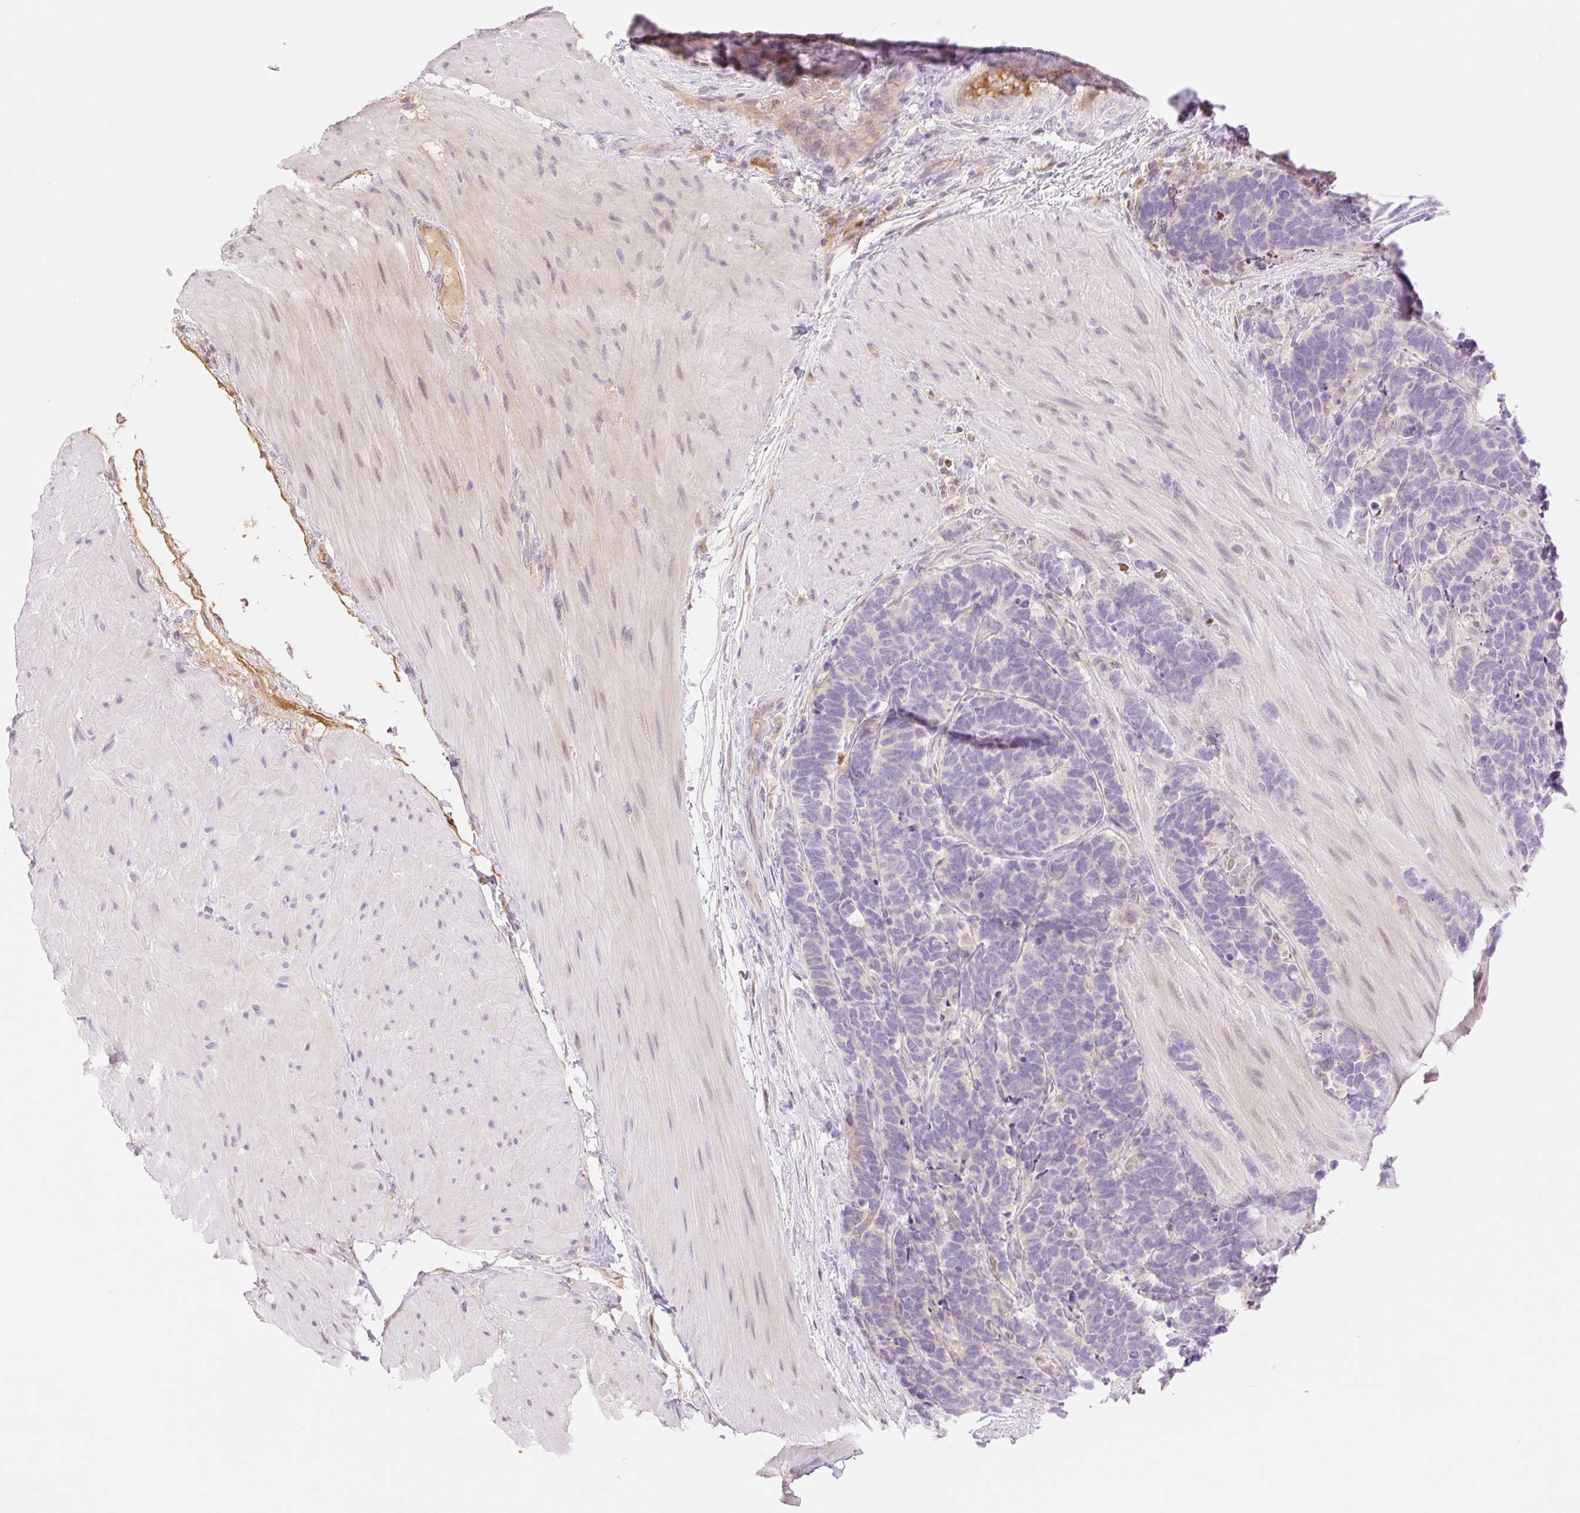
{"staining": {"intensity": "negative", "quantity": "none", "location": "none"}, "tissue": "carcinoid", "cell_type": "Tumor cells", "image_type": "cancer", "snomed": [{"axis": "morphology", "description": "Carcinoma, NOS"}, {"axis": "morphology", "description": "Carcinoid, malignant, NOS"}, {"axis": "topography", "description": "Urinary bladder"}], "caption": "Immunohistochemistry (IHC) of carcinoid shows no positivity in tumor cells.", "gene": "HEBP1", "patient": {"sex": "male", "age": 57}}